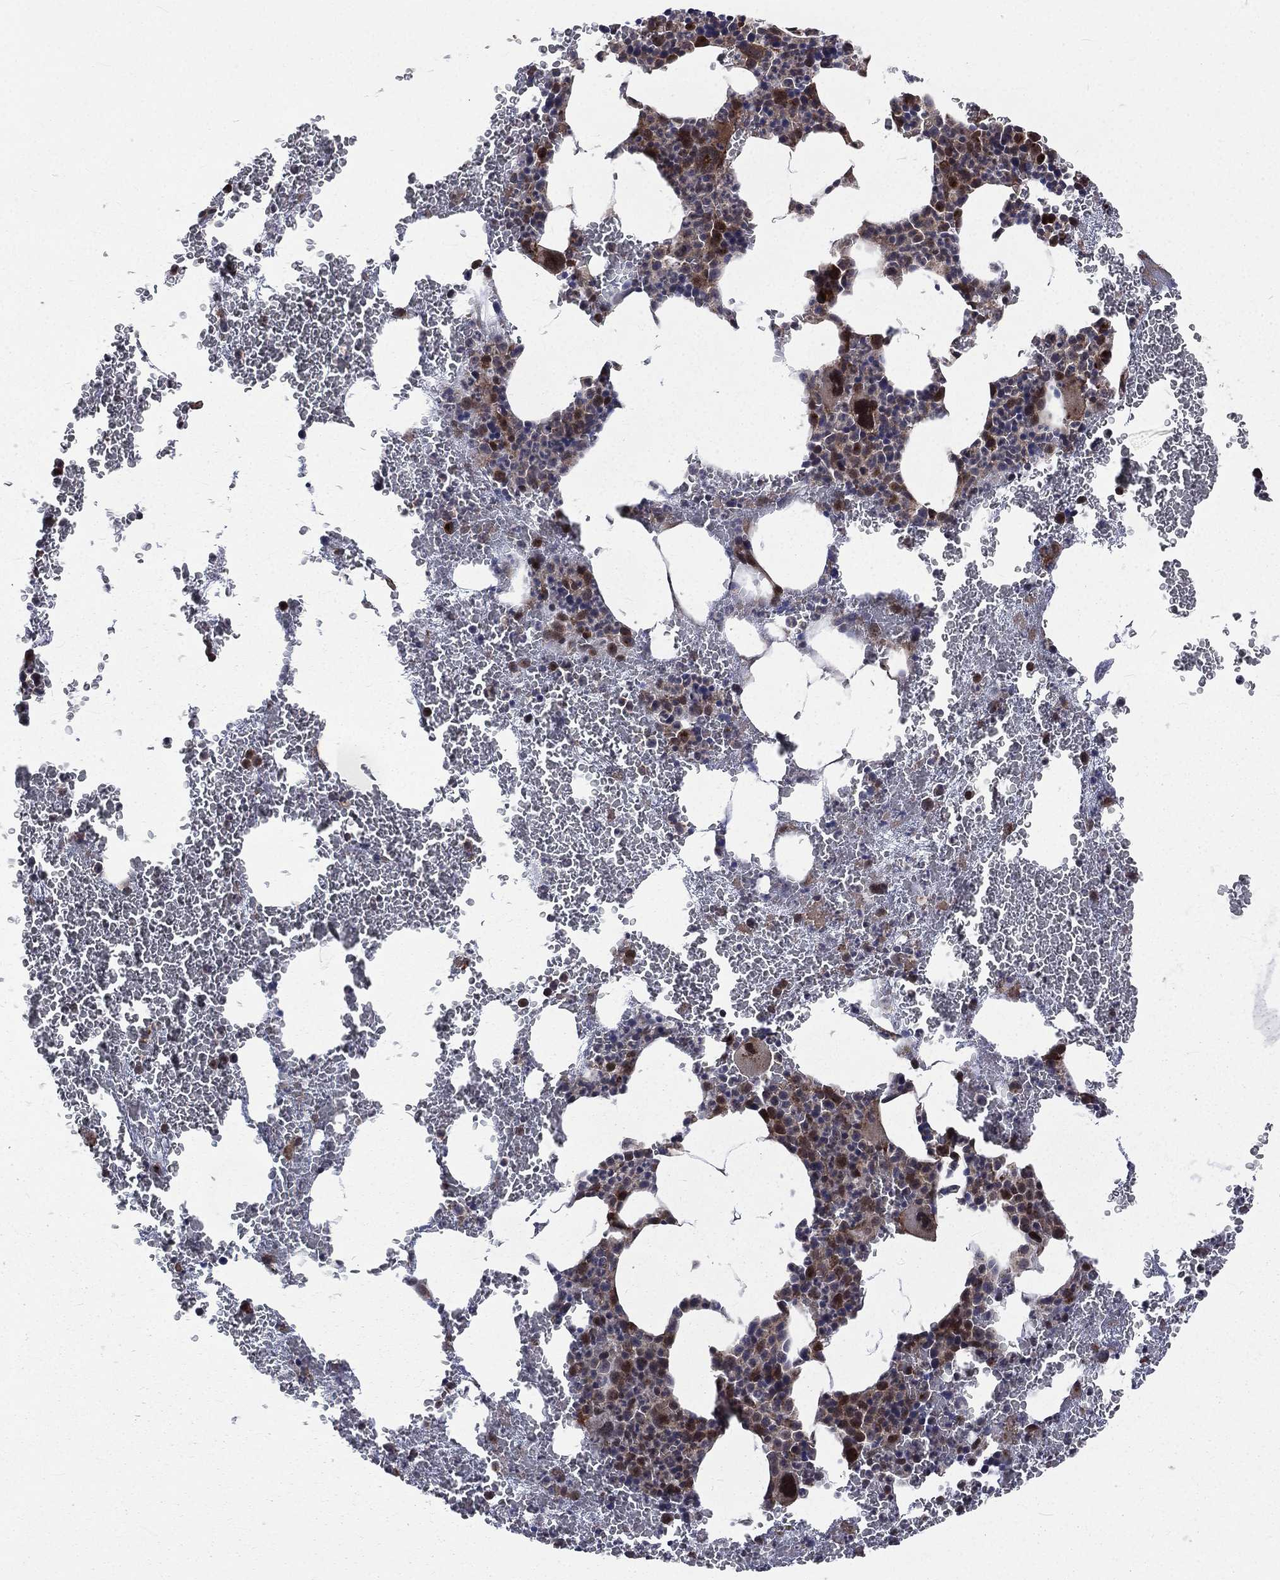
{"staining": {"intensity": "strong", "quantity": "<25%", "location": "nuclear"}, "tissue": "bone marrow", "cell_type": "Hematopoietic cells", "image_type": "normal", "snomed": [{"axis": "morphology", "description": "Normal tissue, NOS"}, {"axis": "topography", "description": "Bone marrow"}], "caption": "Bone marrow stained for a protein (brown) displays strong nuclear positive expression in approximately <25% of hematopoietic cells.", "gene": "ARL3", "patient": {"sex": "male", "age": 91}}